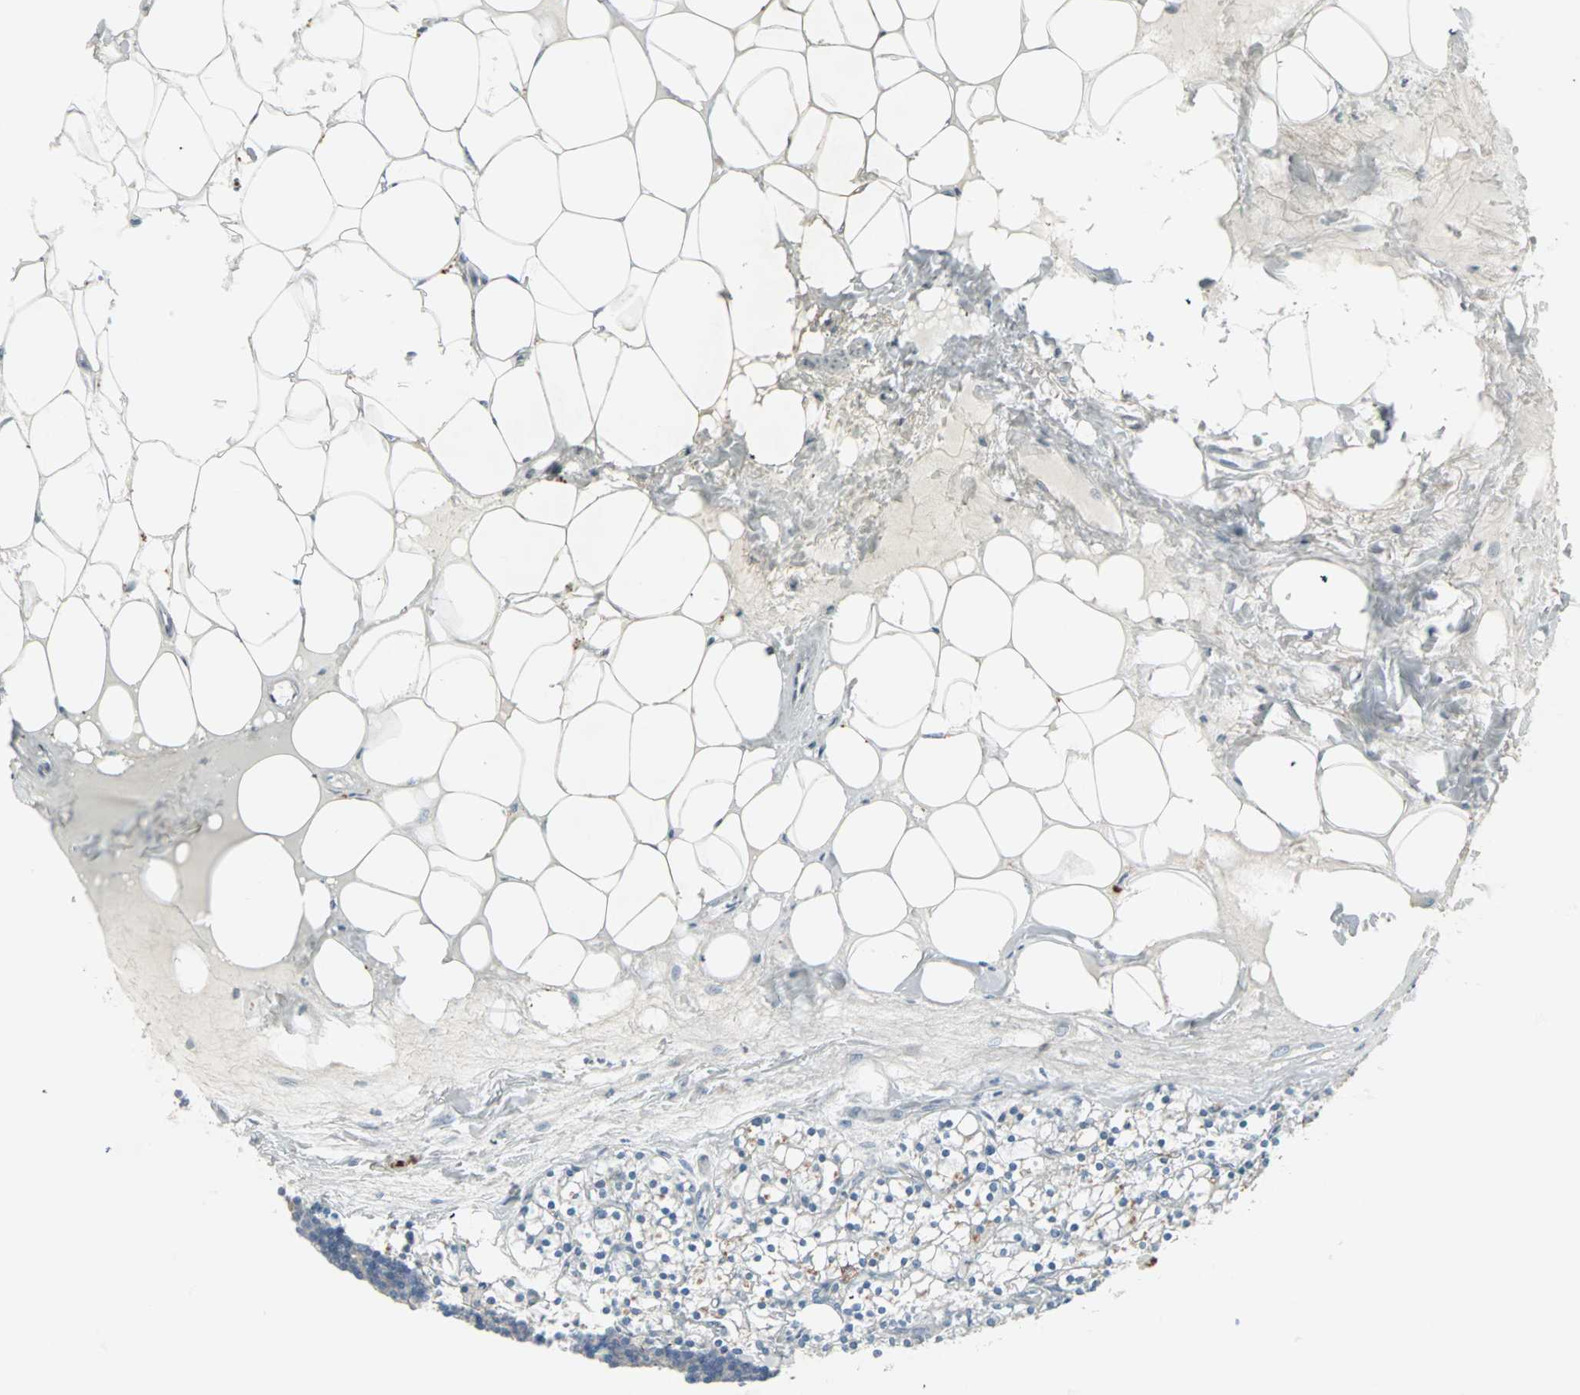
{"staining": {"intensity": "negative", "quantity": "none", "location": "none"}, "tissue": "parathyroid gland", "cell_type": "Glandular cells", "image_type": "normal", "snomed": [{"axis": "morphology", "description": "Normal tissue, NOS"}, {"axis": "topography", "description": "Parathyroid gland"}], "caption": "IHC of unremarkable human parathyroid gland shows no staining in glandular cells. (Immunohistochemistry (ihc), brightfield microscopy, high magnification).", "gene": "CAND2", "patient": {"sex": "female", "age": 63}}